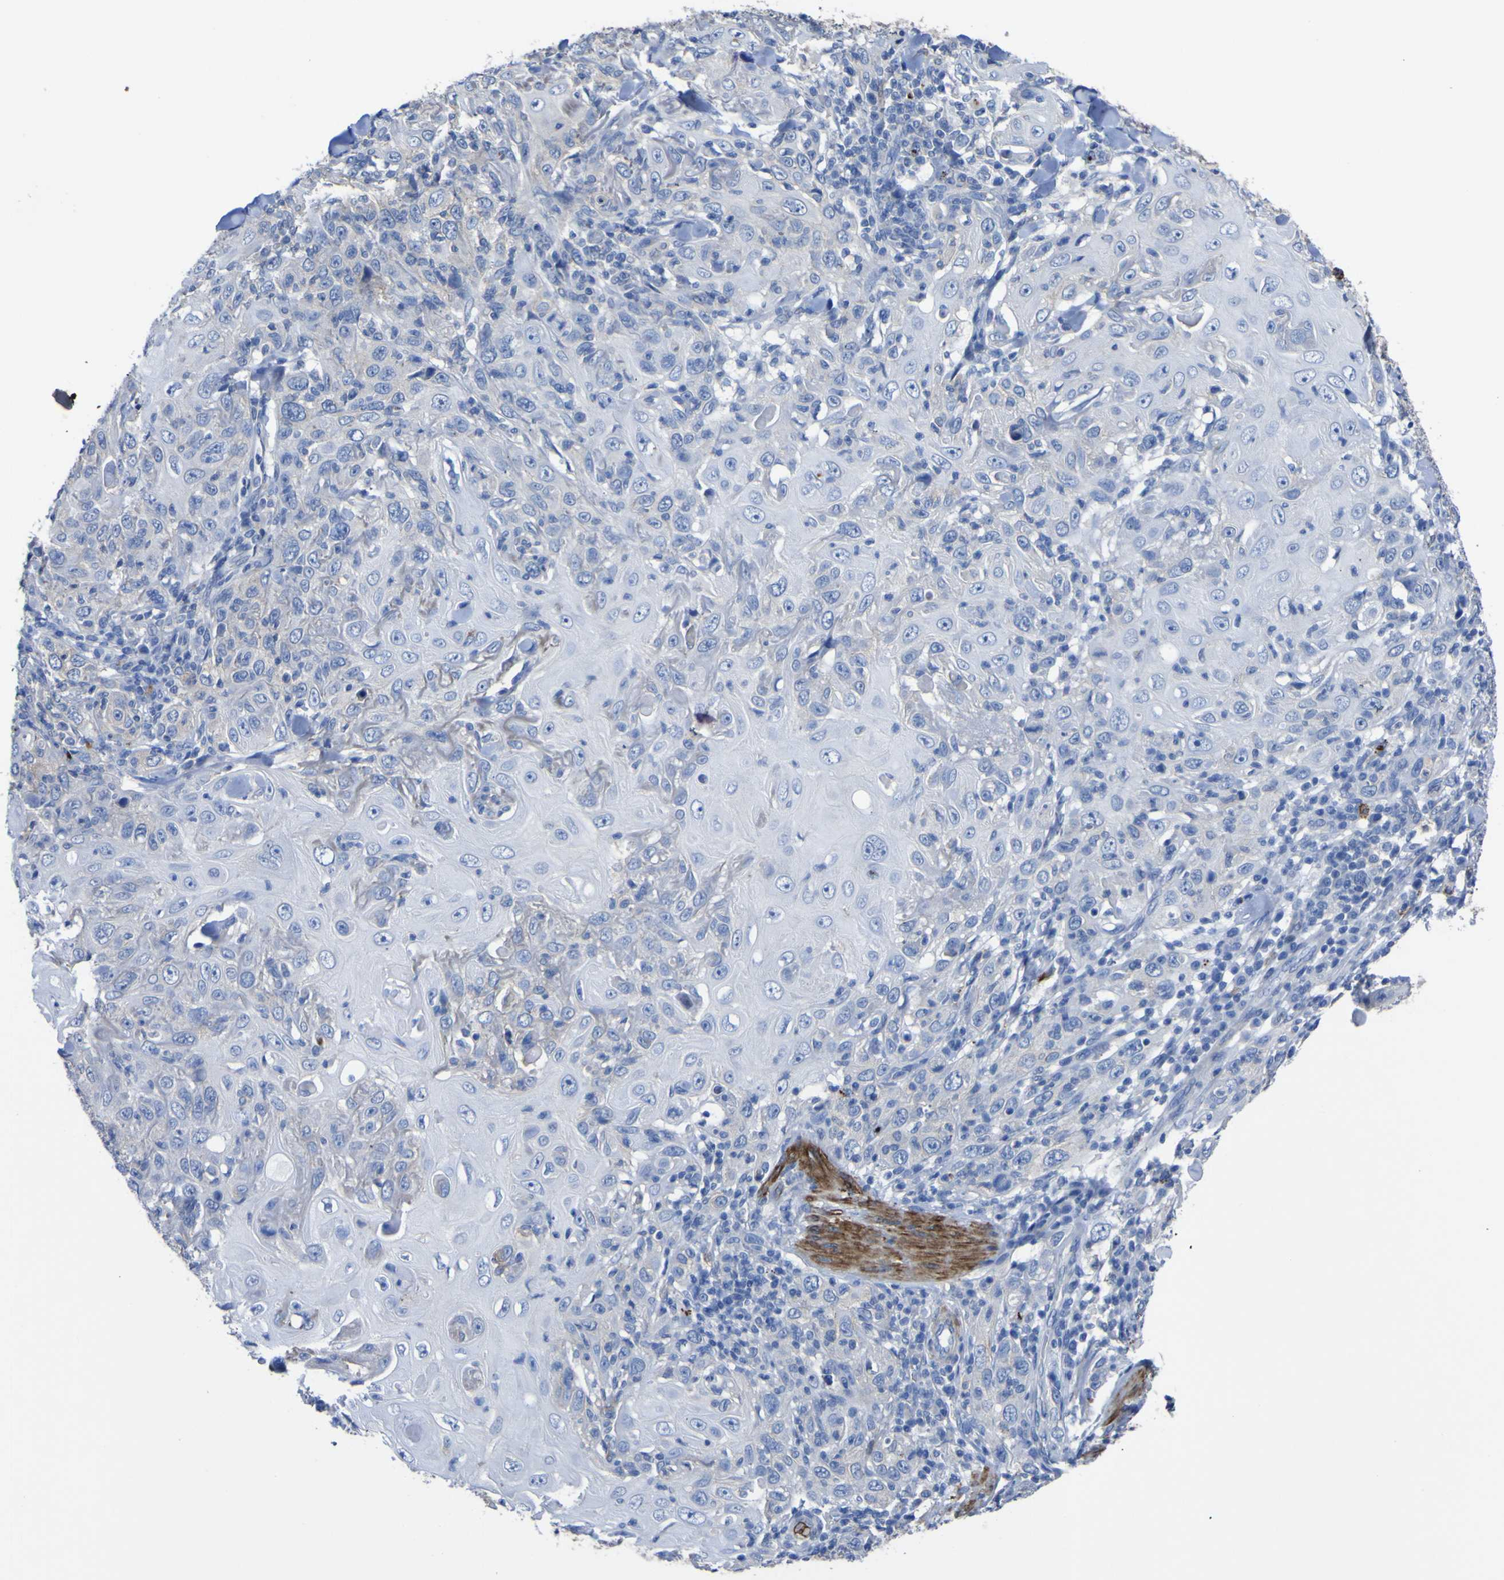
{"staining": {"intensity": "negative", "quantity": "none", "location": "none"}, "tissue": "skin cancer", "cell_type": "Tumor cells", "image_type": "cancer", "snomed": [{"axis": "morphology", "description": "Squamous cell carcinoma, NOS"}, {"axis": "topography", "description": "Skin"}], "caption": "There is no significant staining in tumor cells of squamous cell carcinoma (skin).", "gene": "AGO4", "patient": {"sex": "female", "age": 88}}